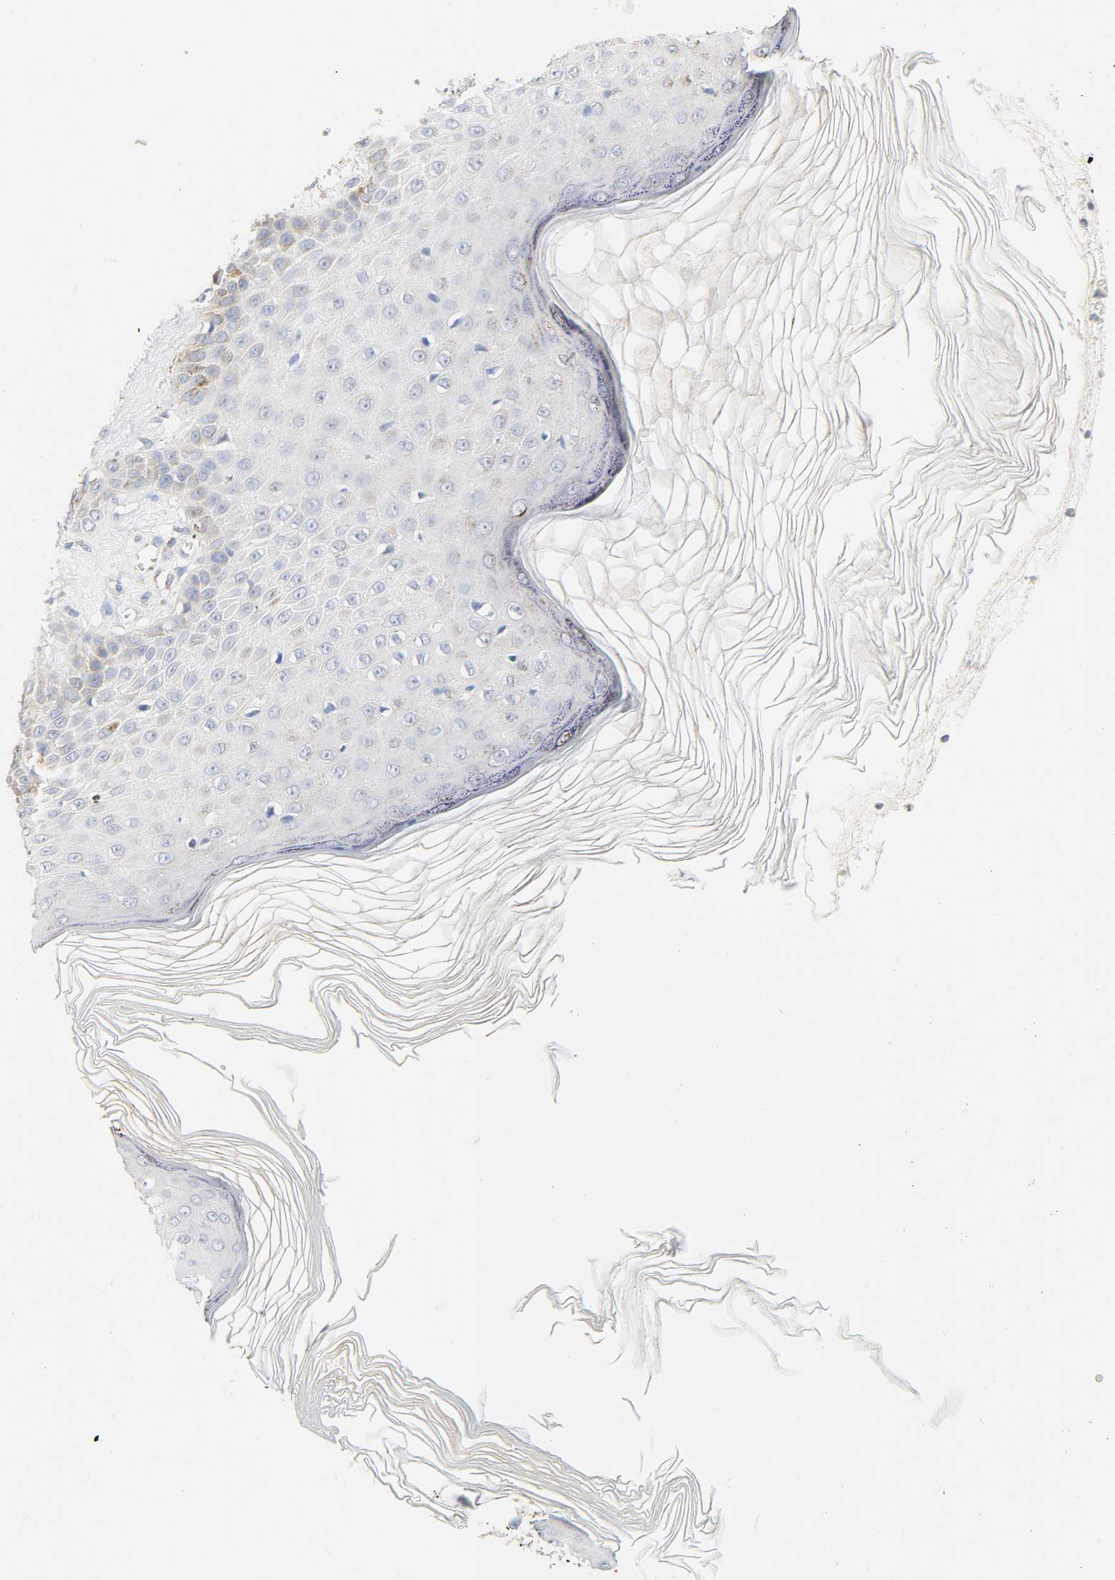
{"staining": {"intensity": "negative", "quantity": "none", "location": "none"}, "tissue": "skin cancer", "cell_type": "Tumor cells", "image_type": "cancer", "snomed": [{"axis": "morphology", "description": "Squamous cell carcinoma, NOS"}, {"axis": "topography", "description": "Skin"}], "caption": "Immunohistochemistry of skin squamous cell carcinoma shows no expression in tumor cells.", "gene": "CAMK2A", "patient": {"sex": "female", "age": 78}}